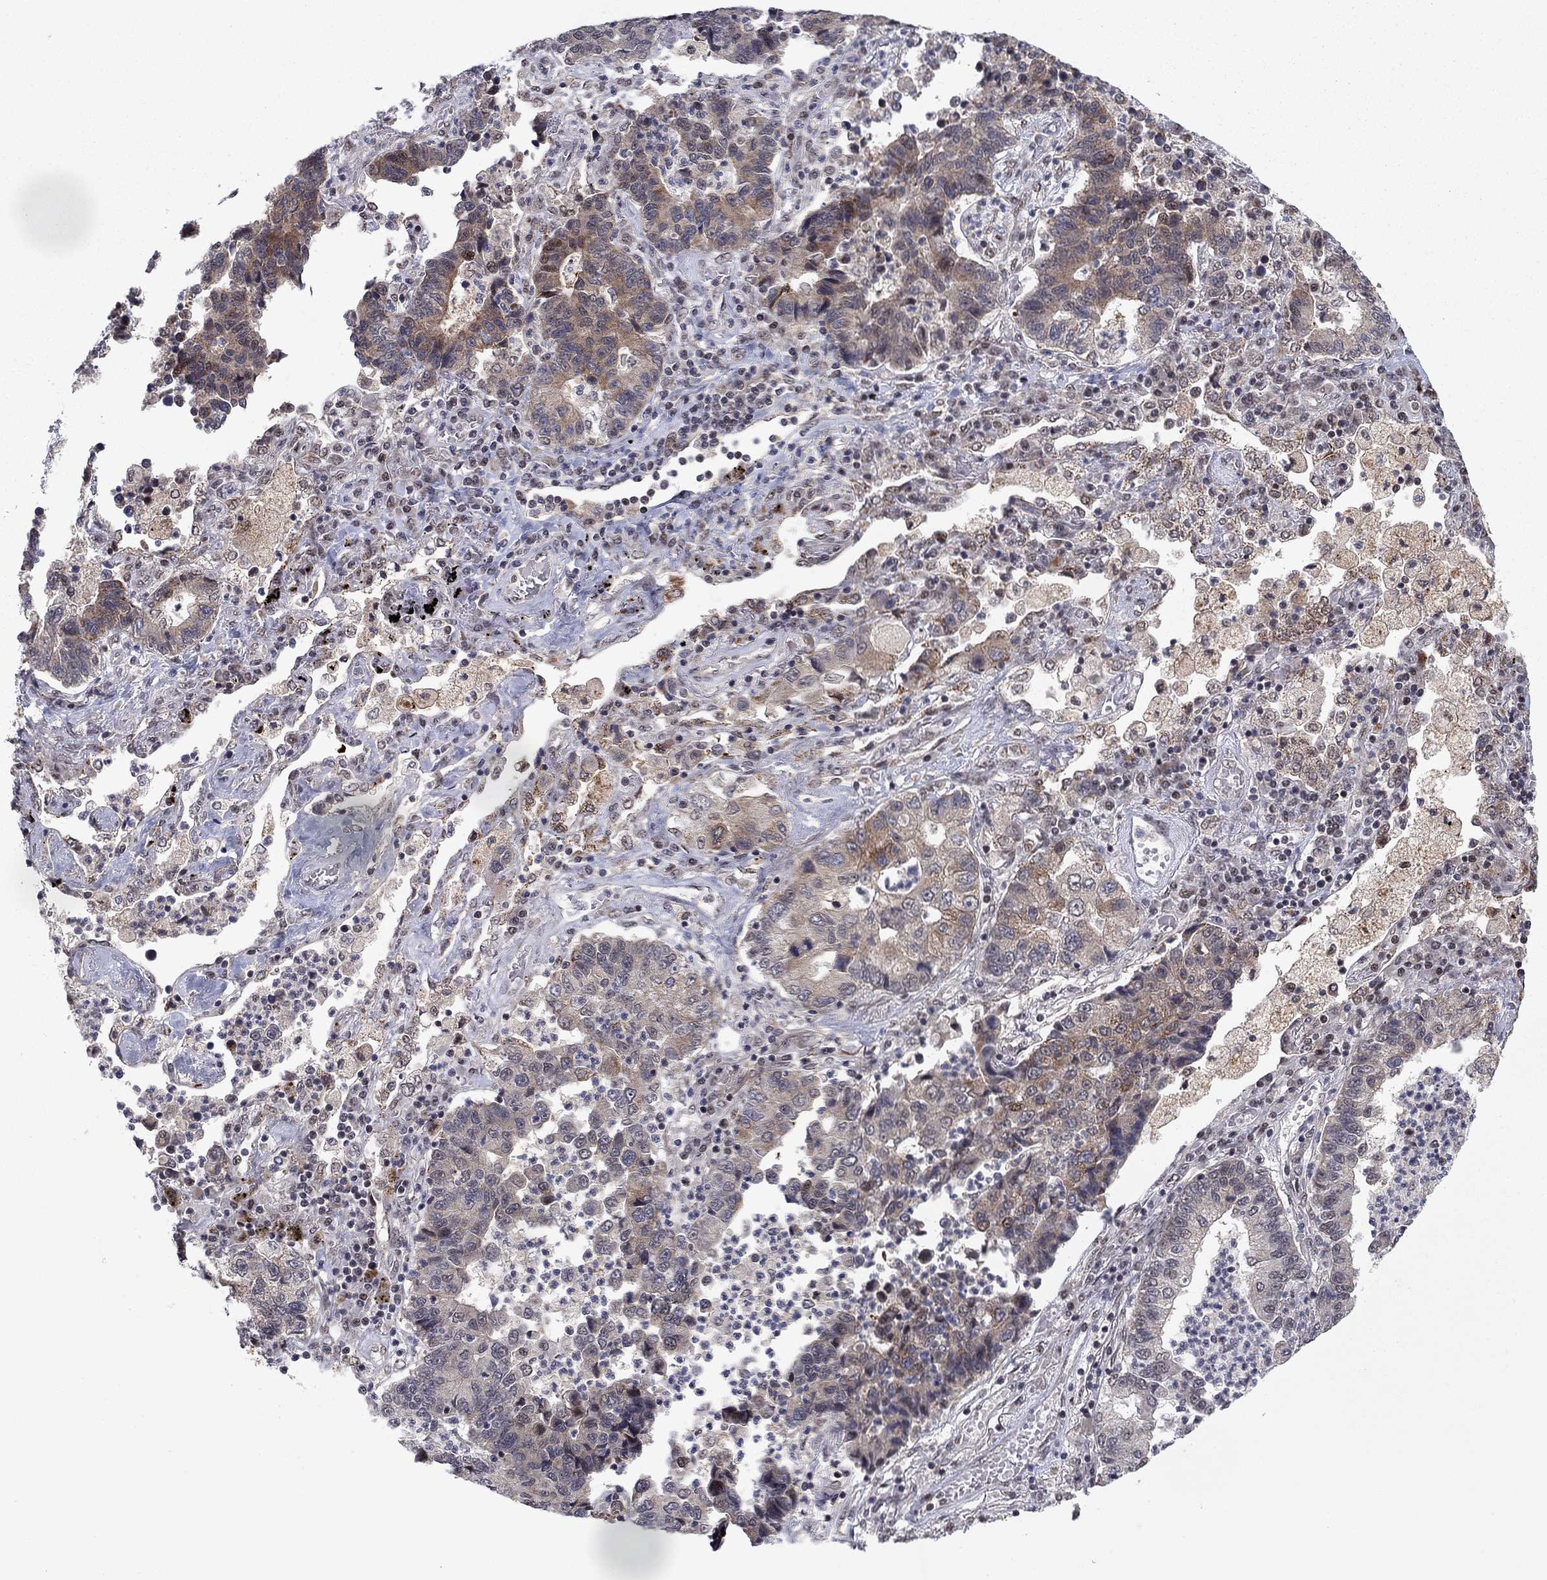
{"staining": {"intensity": "moderate", "quantity": "25%-75%", "location": "cytoplasmic/membranous"}, "tissue": "lung cancer", "cell_type": "Tumor cells", "image_type": "cancer", "snomed": [{"axis": "morphology", "description": "Adenocarcinoma, NOS"}, {"axis": "topography", "description": "Lung"}], "caption": "Lung cancer was stained to show a protein in brown. There is medium levels of moderate cytoplasmic/membranous expression in approximately 25%-75% of tumor cells.", "gene": "ZNF395", "patient": {"sex": "female", "age": 57}}